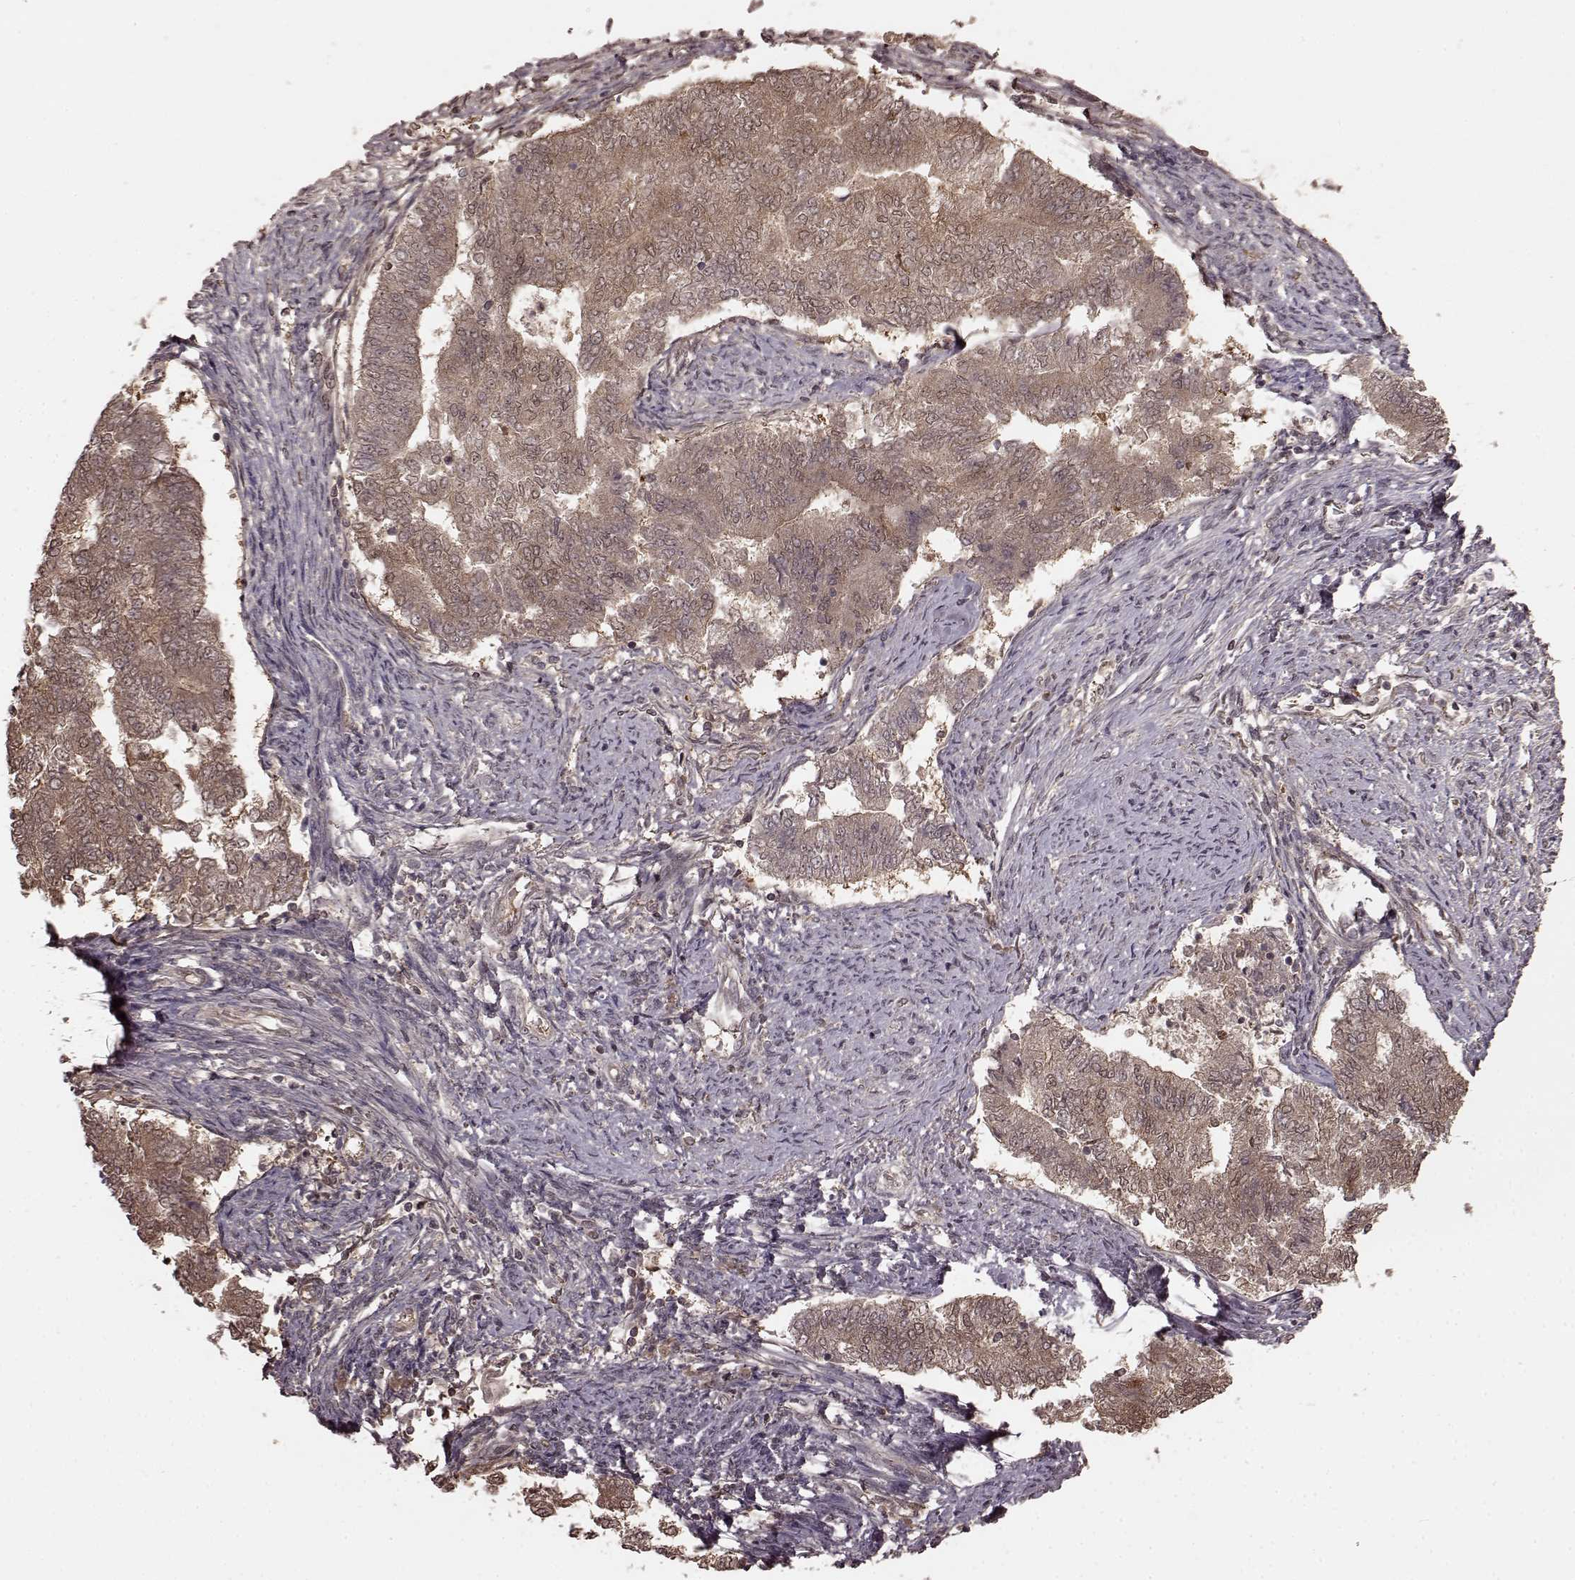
{"staining": {"intensity": "weak", "quantity": ">75%", "location": "cytoplasmic/membranous,nuclear"}, "tissue": "endometrial cancer", "cell_type": "Tumor cells", "image_type": "cancer", "snomed": [{"axis": "morphology", "description": "Adenocarcinoma, NOS"}, {"axis": "topography", "description": "Endometrium"}], "caption": "Adenocarcinoma (endometrial) tissue reveals weak cytoplasmic/membranous and nuclear positivity in approximately >75% of tumor cells, visualized by immunohistochemistry. (brown staining indicates protein expression, while blue staining denotes nuclei).", "gene": "GSS", "patient": {"sex": "female", "age": 65}}